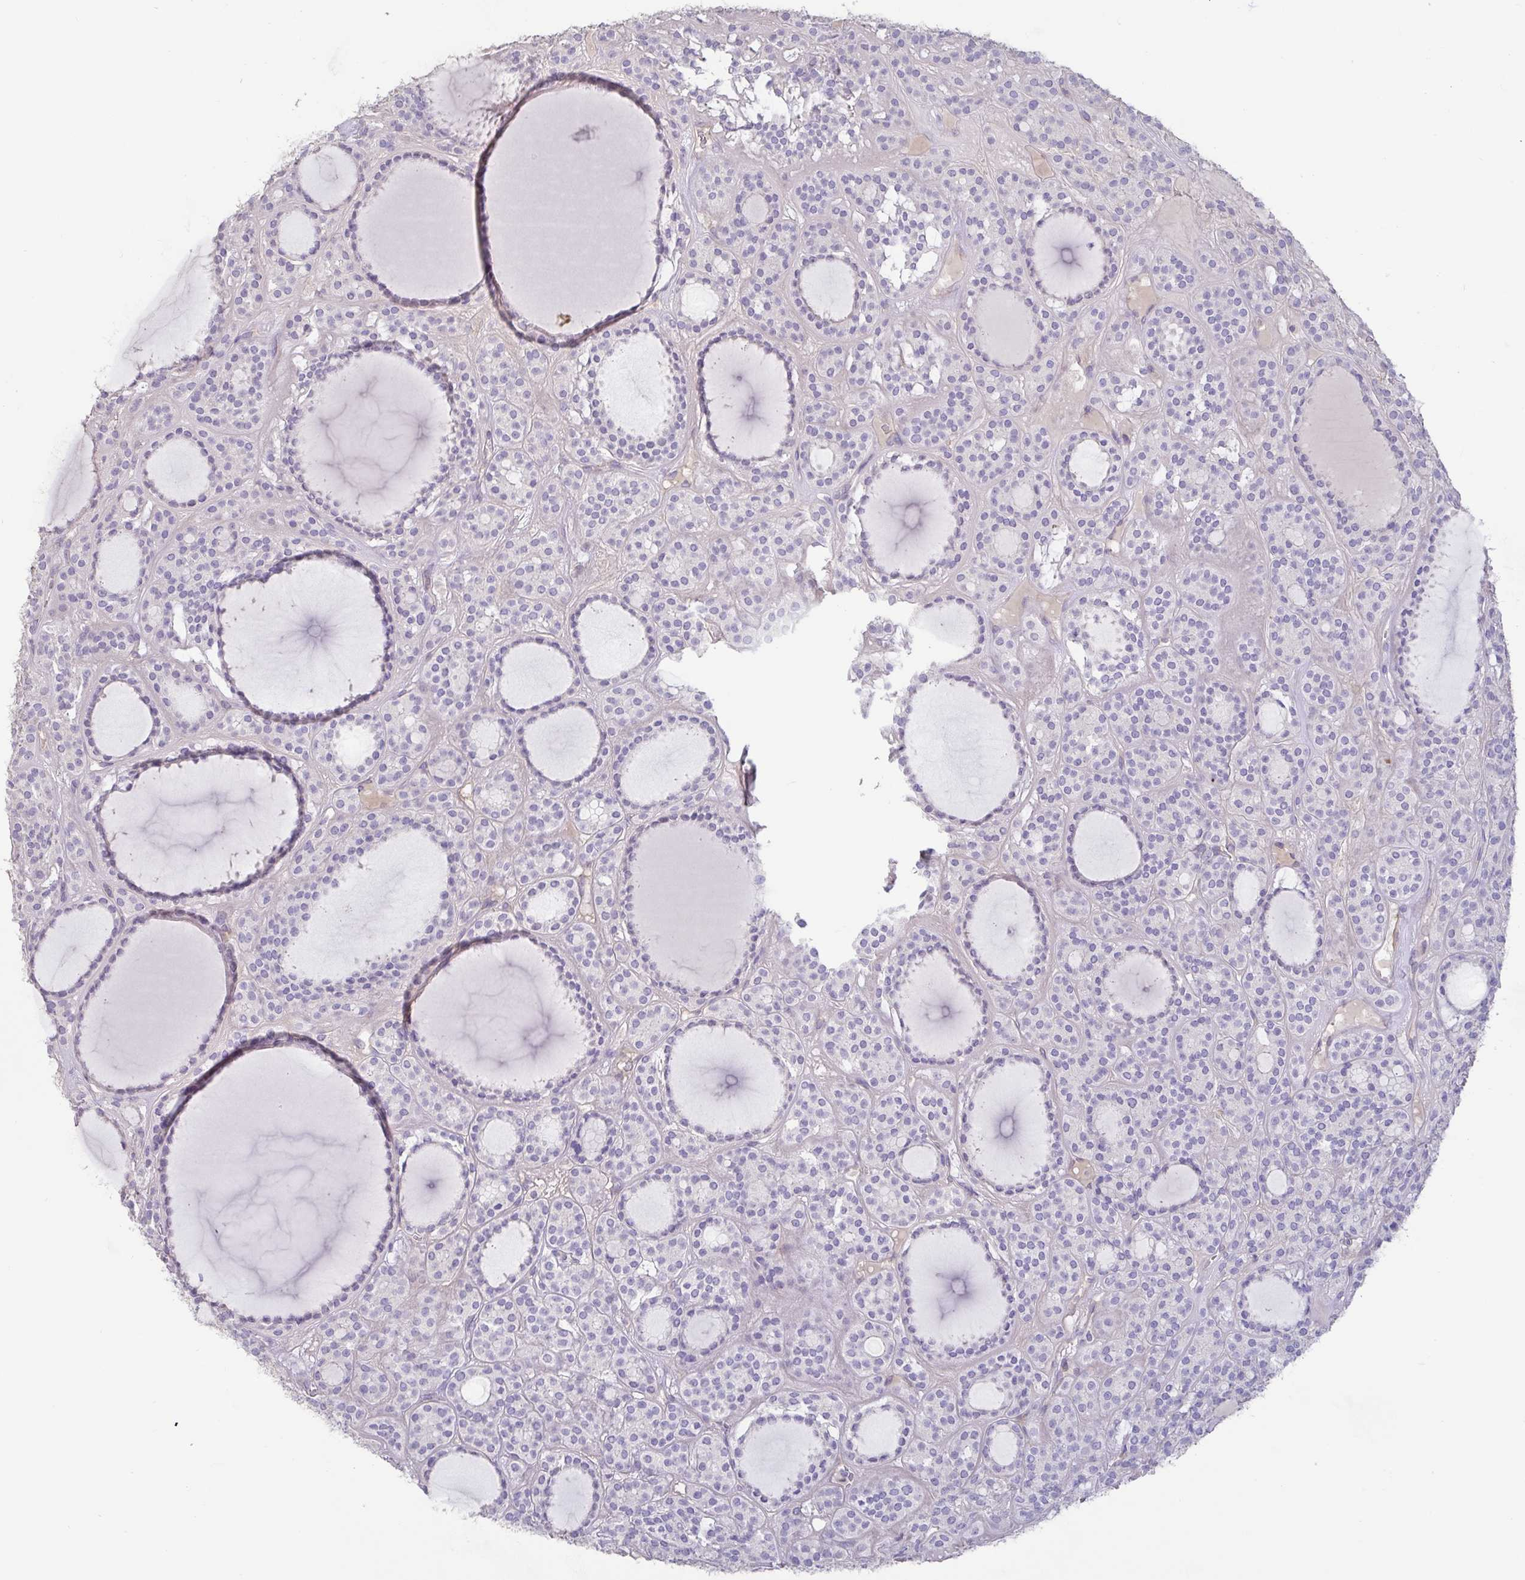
{"staining": {"intensity": "negative", "quantity": "none", "location": "none"}, "tissue": "thyroid cancer", "cell_type": "Tumor cells", "image_type": "cancer", "snomed": [{"axis": "morphology", "description": "Follicular adenoma carcinoma, NOS"}, {"axis": "topography", "description": "Thyroid gland"}], "caption": "Immunohistochemical staining of follicular adenoma carcinoma (thyroid) shows no significant positivity in tumor cells.", "gene": "PYGM", "patient": {"sex": "female", "age": 63}}